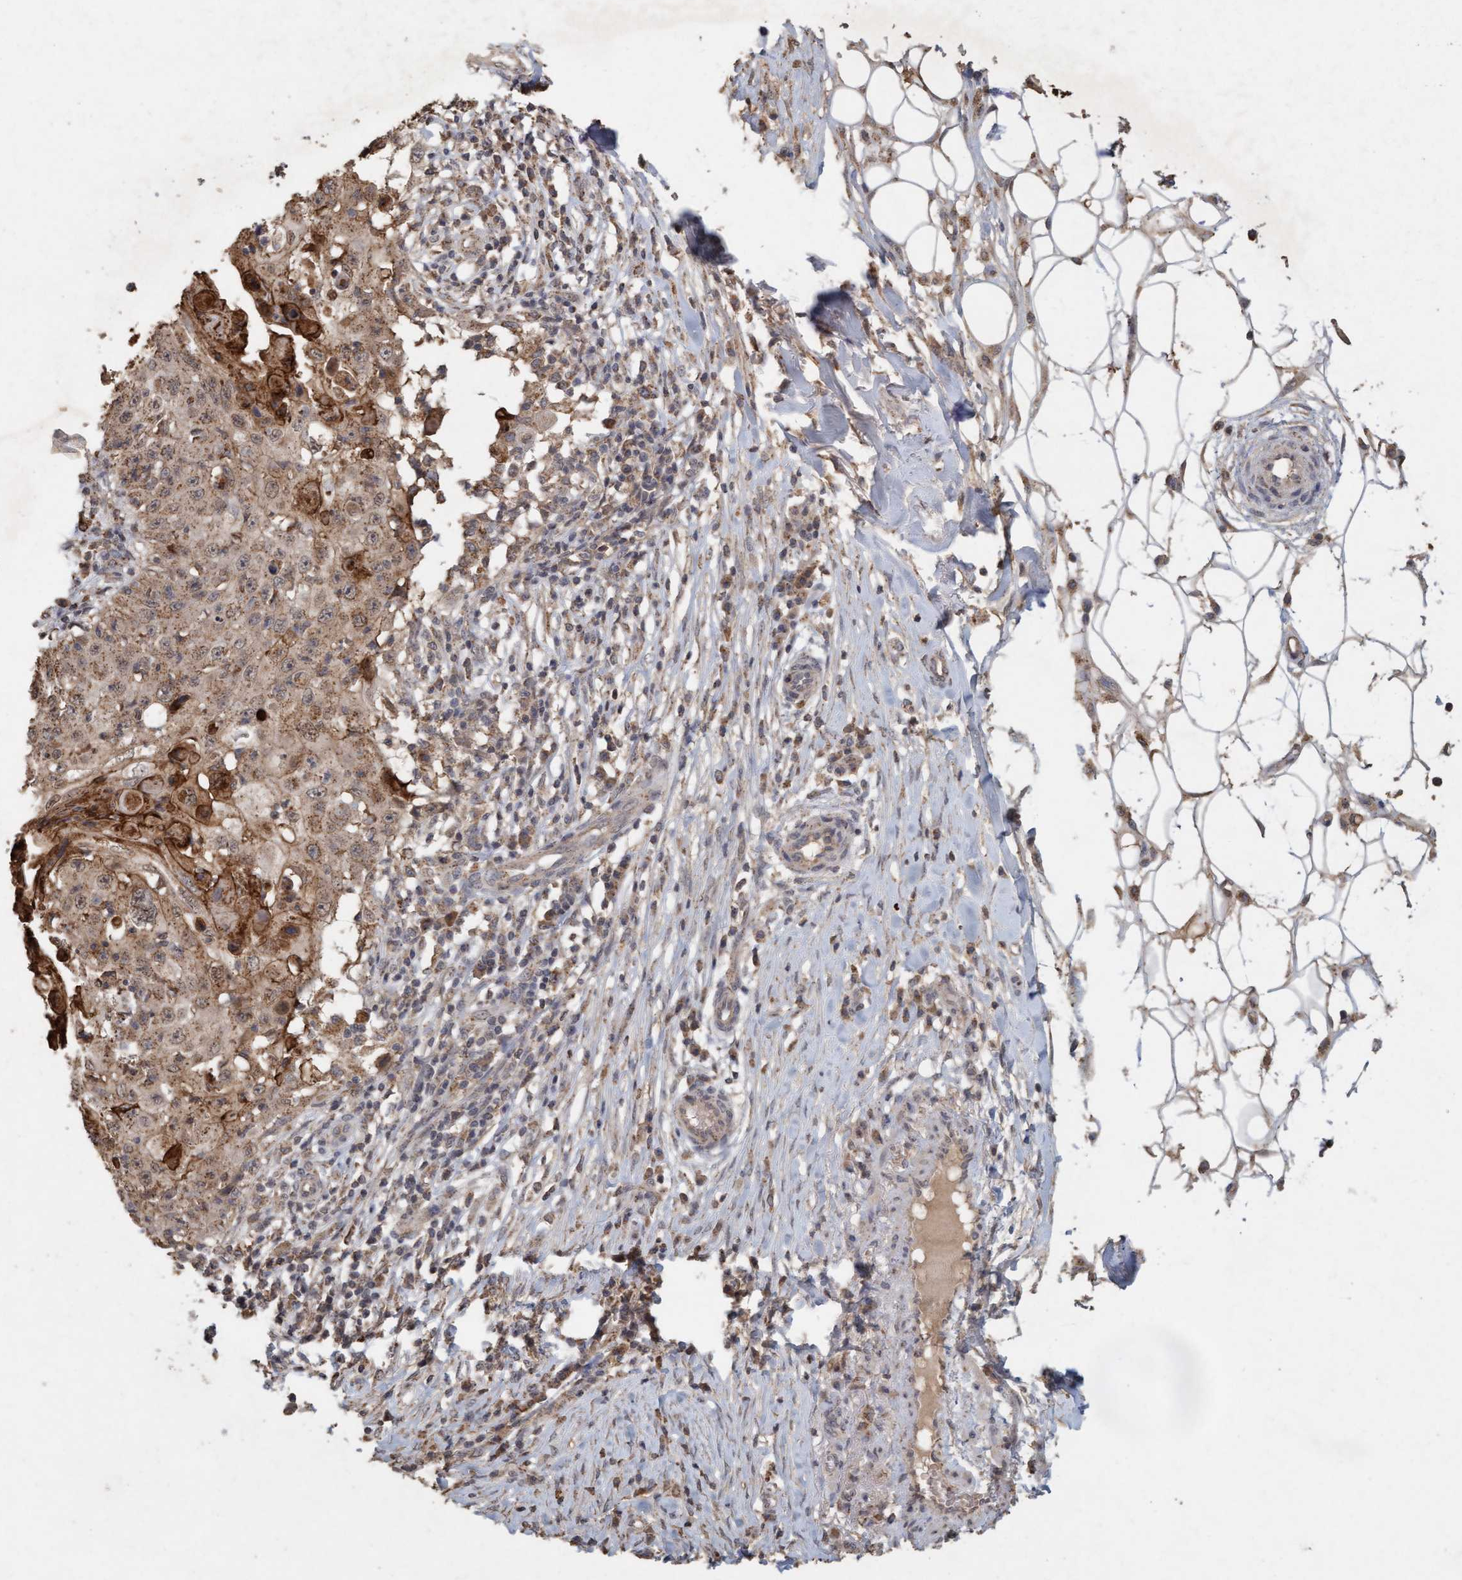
{"staining": {"intensity": "weak", "quantity": ">75%", "location": "cytoplasmic/membranous"}, "tissue": "skin cancer", "cell_type": "Tumor cells", "image_type": "cancer", "snomed": [{"axis": "morphology", "description": "Squamous cell carcinoma, NOS"}, {"axis": "topography", "description": "Skin"}], "caption": "Immunohistochemical staining of skin squamous cell carcinoma displays weak cytoplasmic/membranous protein positivity in about >75% of tumor cells. Using DAB (3,3'-diaminobenzidine) (brown) and hematoxylin (blue) stains, captured at high magnification using brightfield microscopy.", "gene": "VSIG8", "patient": {"sex": "male", "age": 86}}